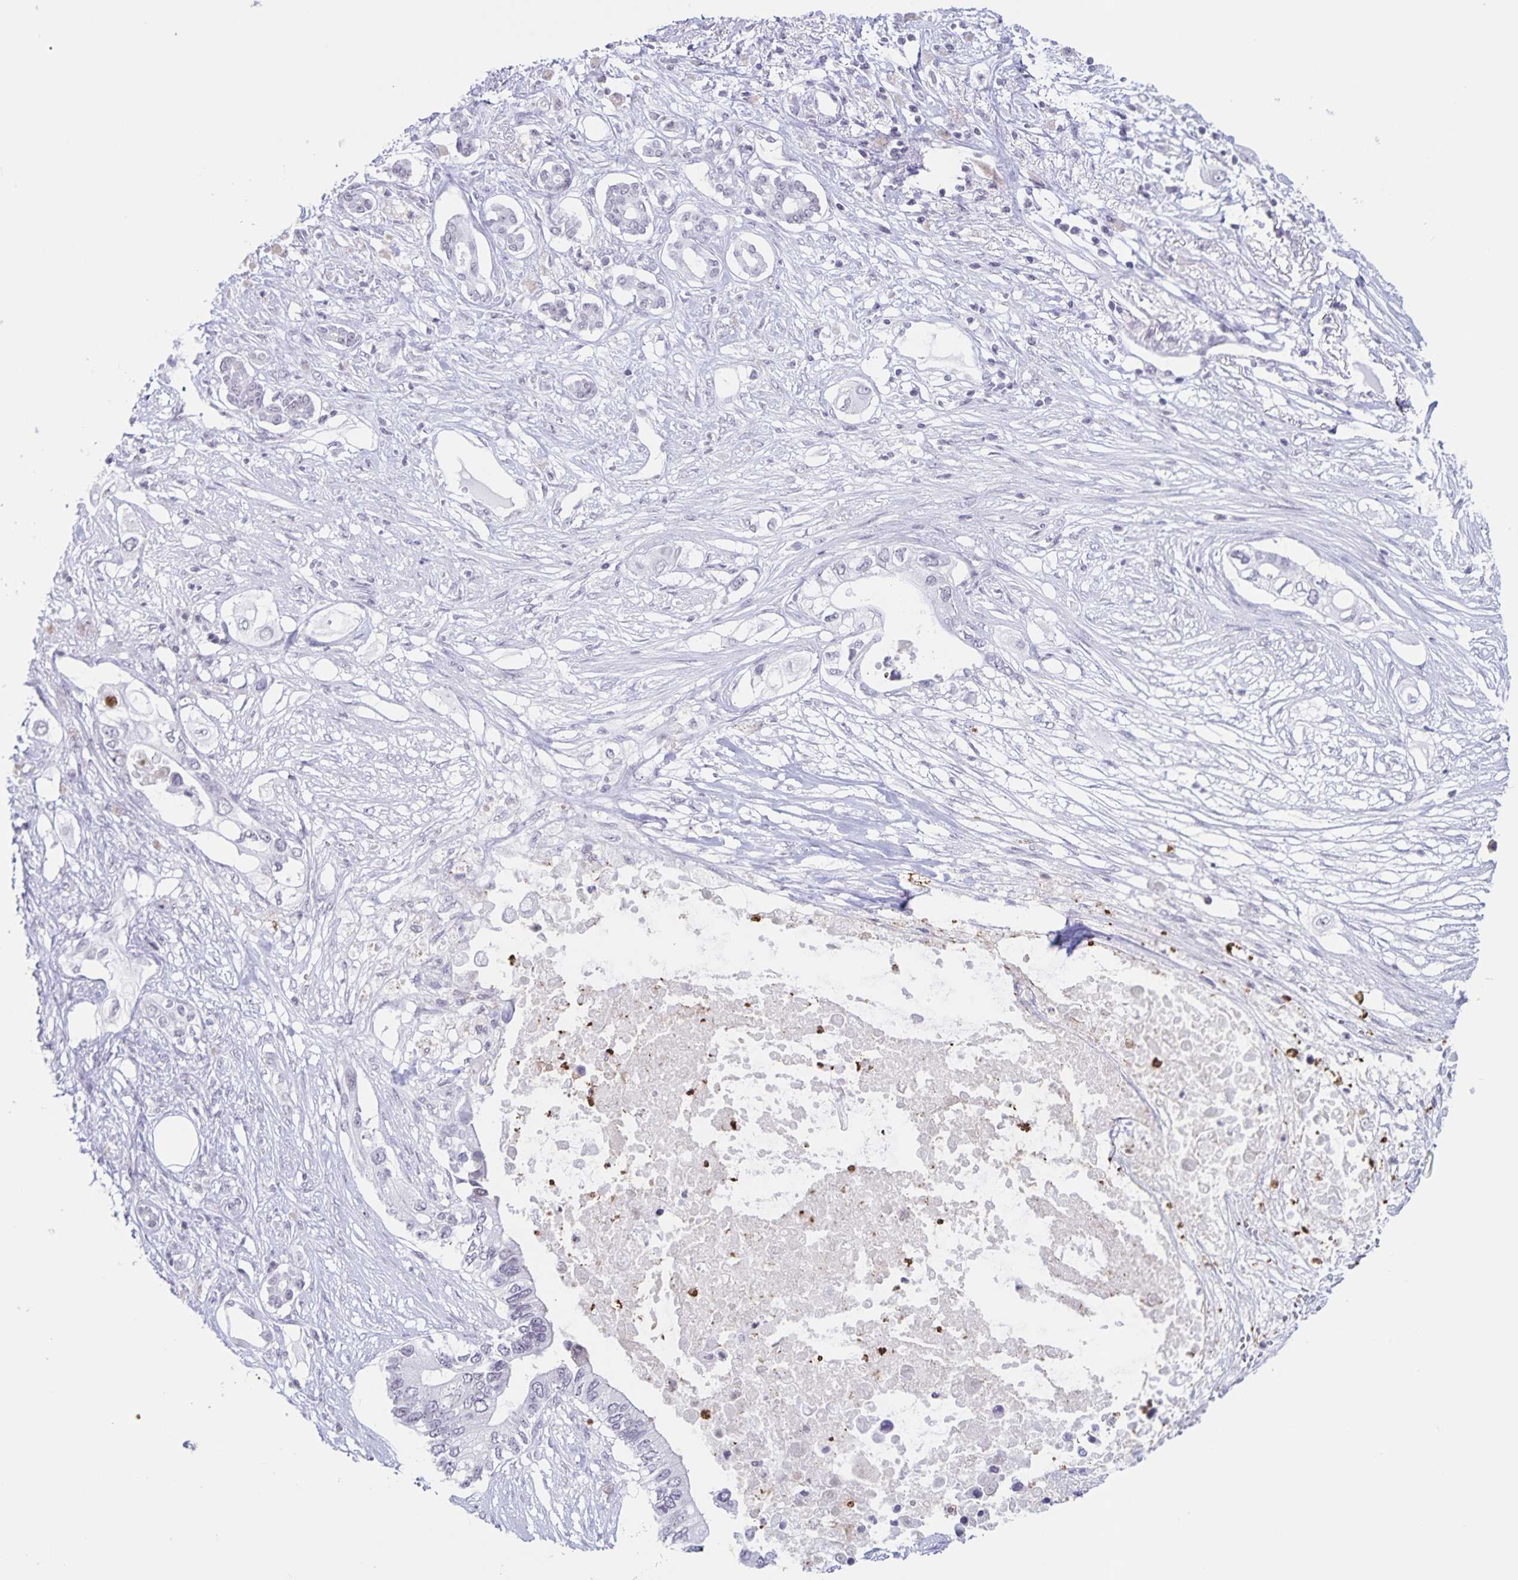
{"staining": {"intensity": "negative", "quantity": "none", "location": "none"}, "tissue": "pancreatic cancer", "cell_type": "Tumor cells", "image_type": "cancer", "snomed": [{"axis": "morphology", "description": "Adenocarcinoma, NOS"}, {"axis": "topography", "description": "Pancreas"}], "caption": "An immunohistochemistry (IHC) micrograph of adenocarcinoma (pancreatic) is shown. There is no staining in tumor cells of adenocarcinoma (pancreatic).", "gene": "LCE6A", "patient": {"sex": "female", "age": 63}}